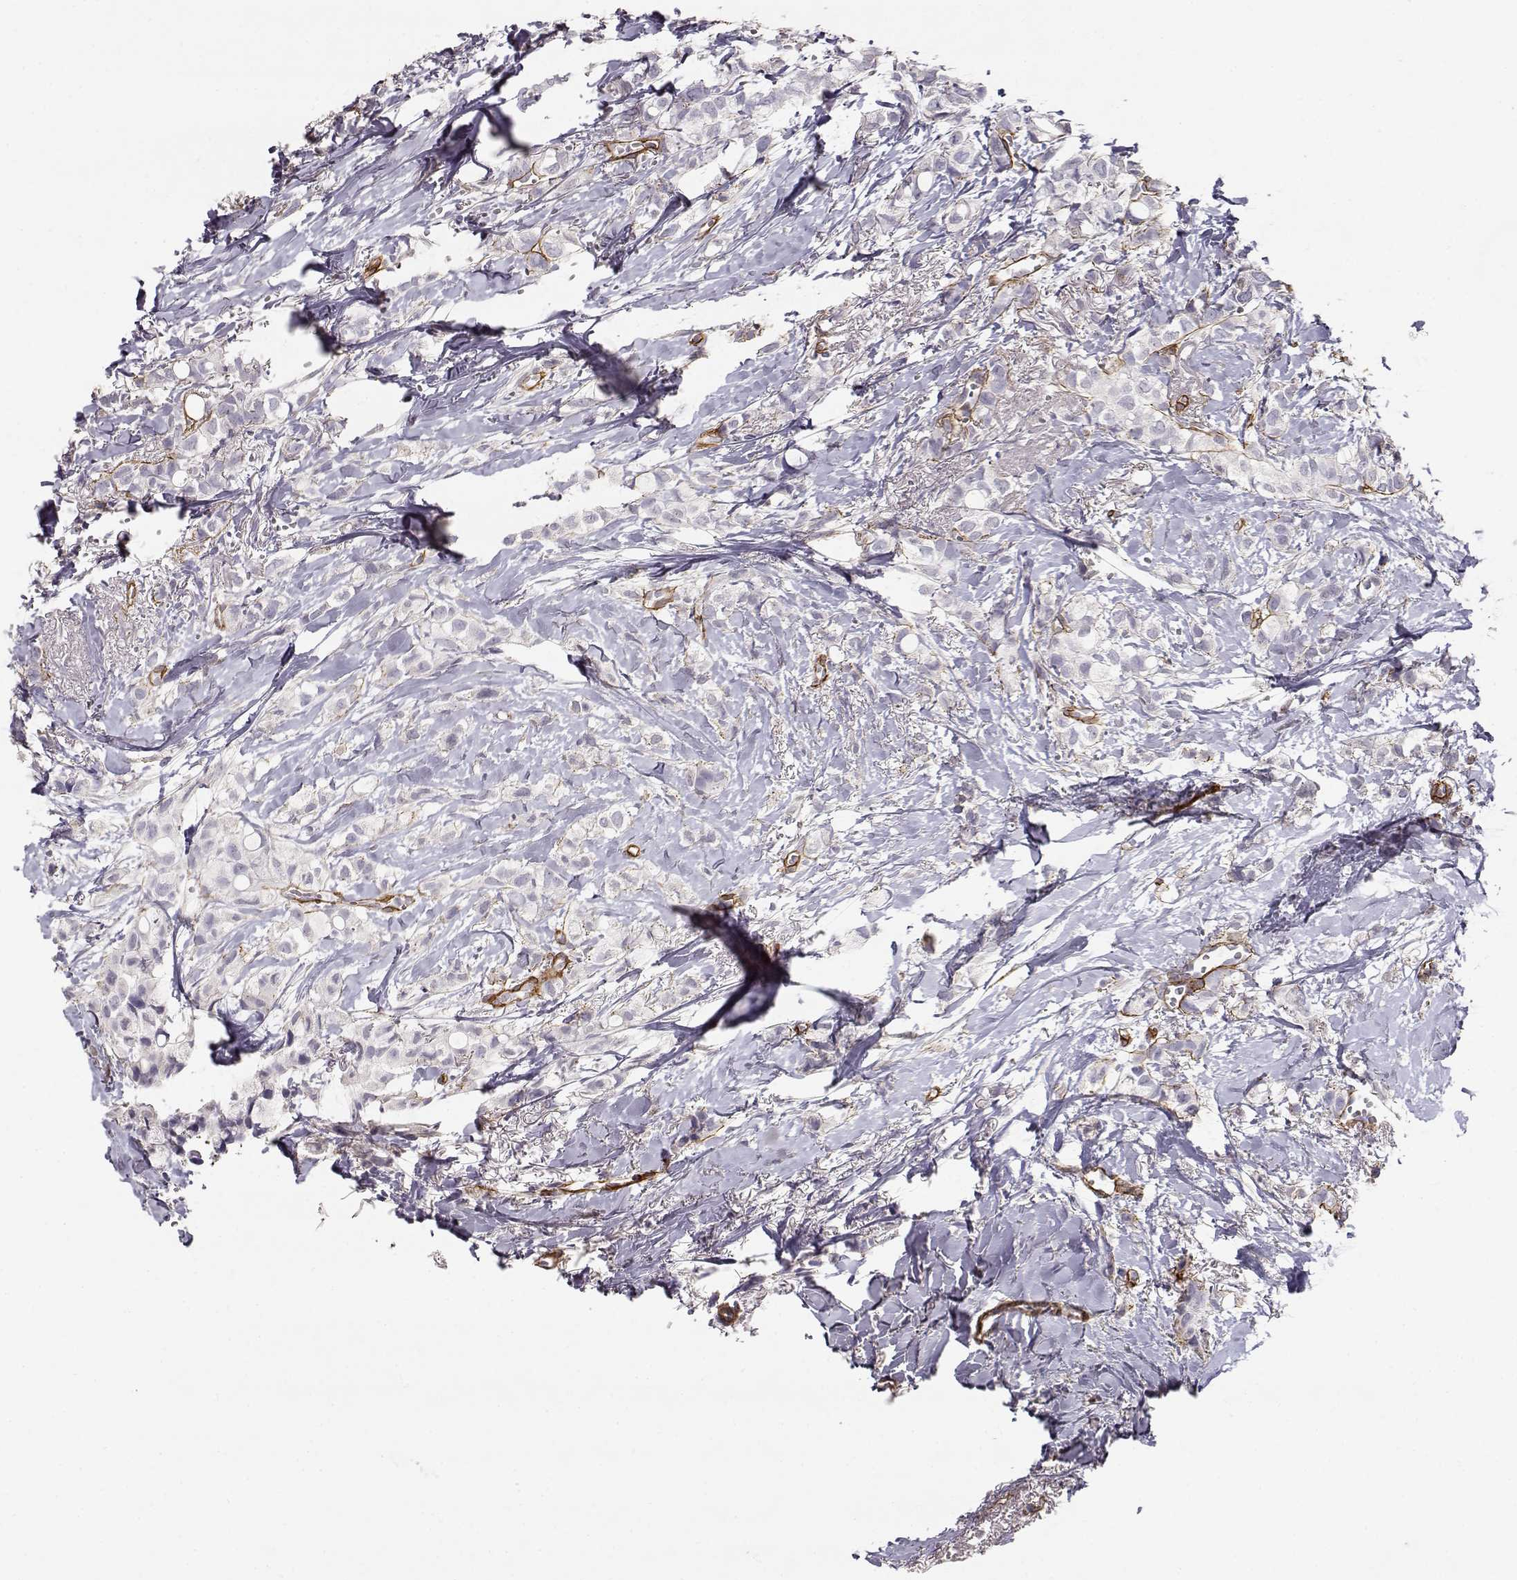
{"staining": {"intensity": "negative", "quantity": "none", "location": "none"}, "tissue": "breast cancer", "cell_type": "Tumor cells", "image_type": "cancer", "snomed": [{"axis": "morphology", "description": "Duct carcinoma"}, {"axis": "topography", "description": "Breast"}], "caption": "Immunohistochemistry micrograph of neoplastic tissue: human breast cancer stained with DAB reveals no significant protein expression in tumor cells.", "gene": "LAMC1", "patient": {"sex": "female", "age": 85}}